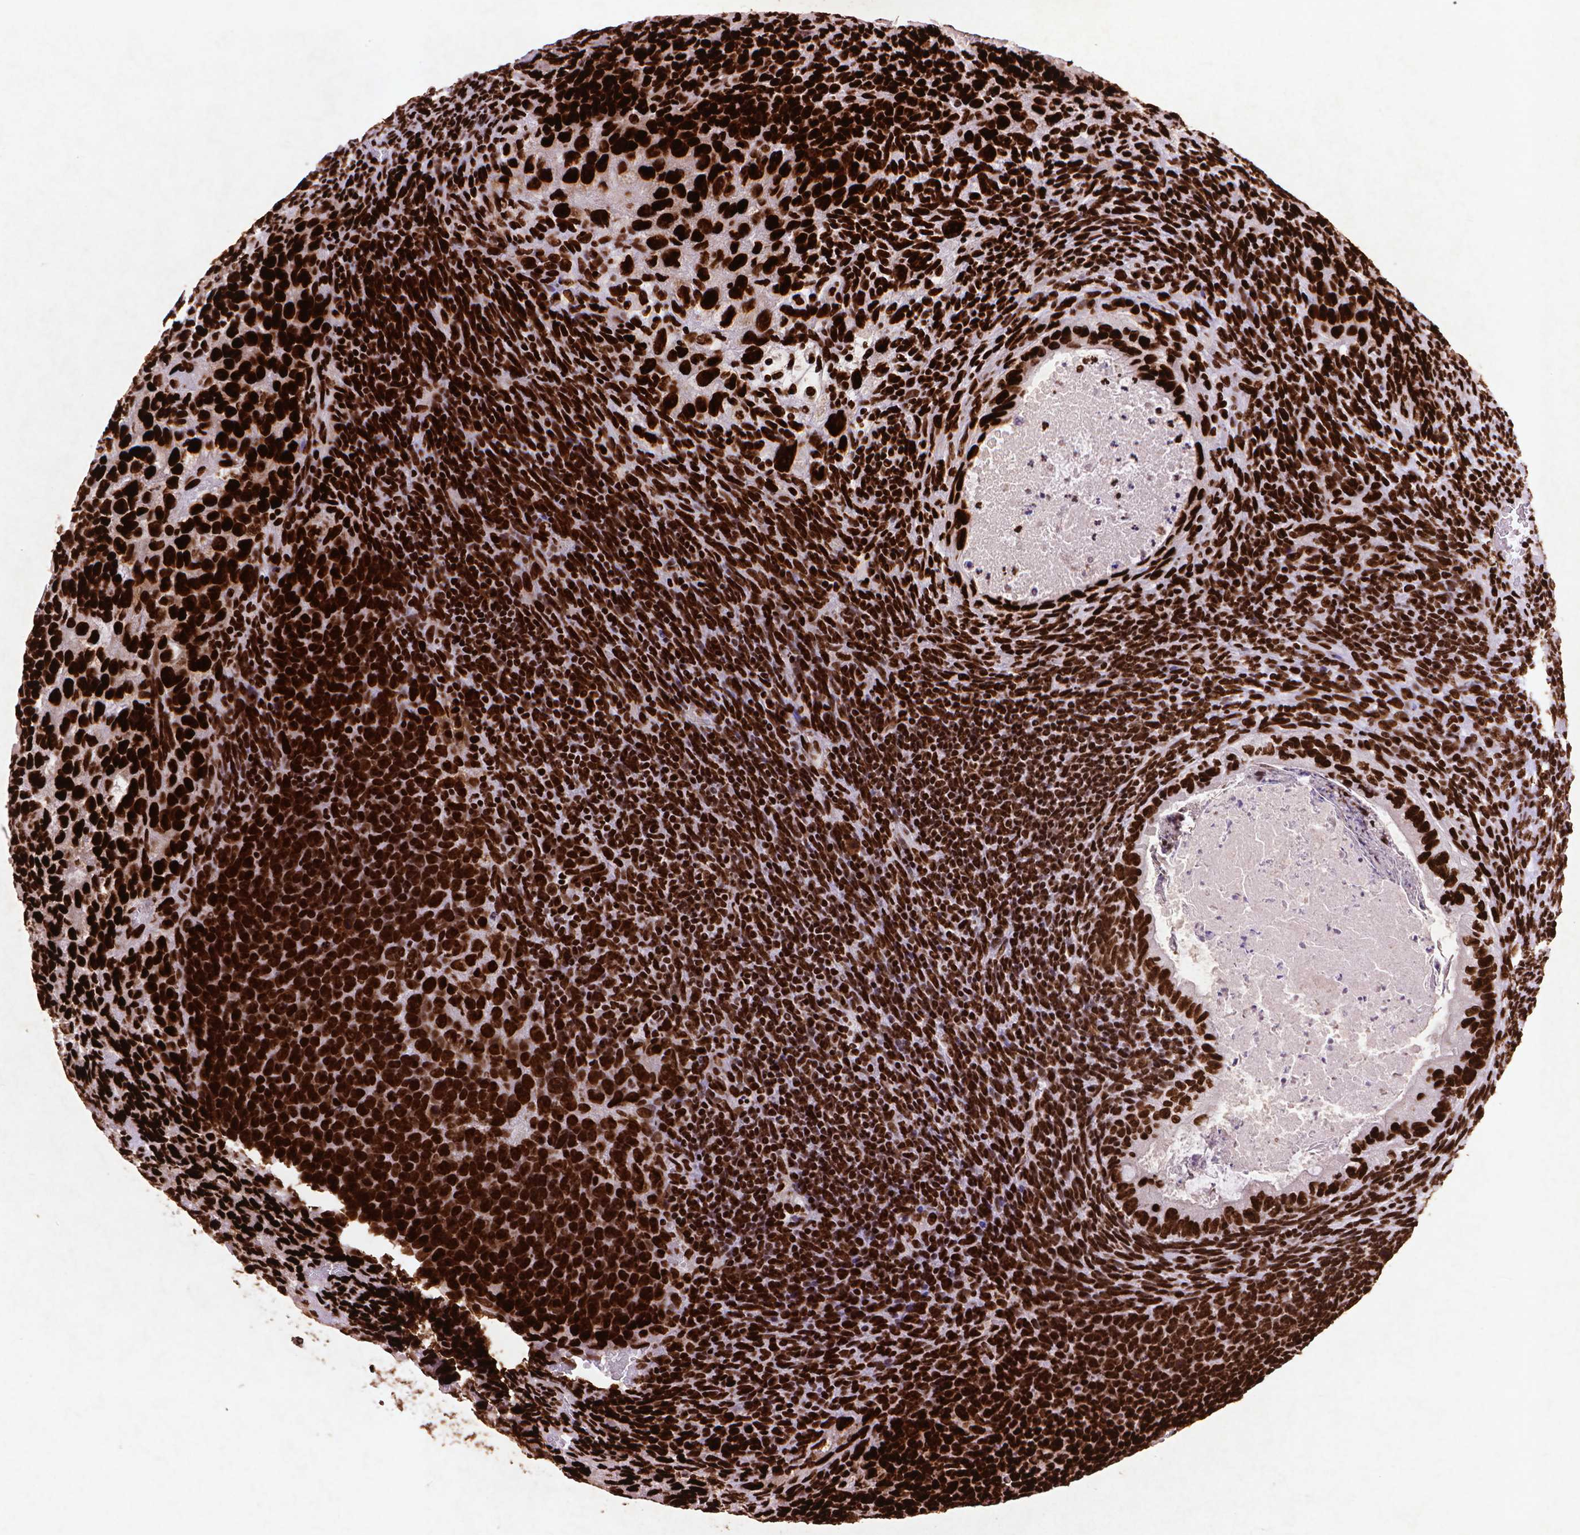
{"staining": {"intensity": "strong", "quantity": ">75%", "location": "nuclear"}, "tissue": "testis cancer", "cell_type": "Tumor cells", "image_type": "cancer", "snomed": [{"axis": "morphology", "description": "Normal tissue, NOS"}, {"axis": "morphology", "description": "Carcinoma, Embryonal, NOS"}, {"axis": "topography", "description": "Testis"}, {"axis": "topography", "description": "Epididymis"}], "caption": "There is high levels of strong nuclear expression in tumor cells of embryonal carcinoma (testis), as demonstrated by immunohistochemical staining (brown color).", "gene": "CITED2", "patient": {"sex": "male", "age": 23}}